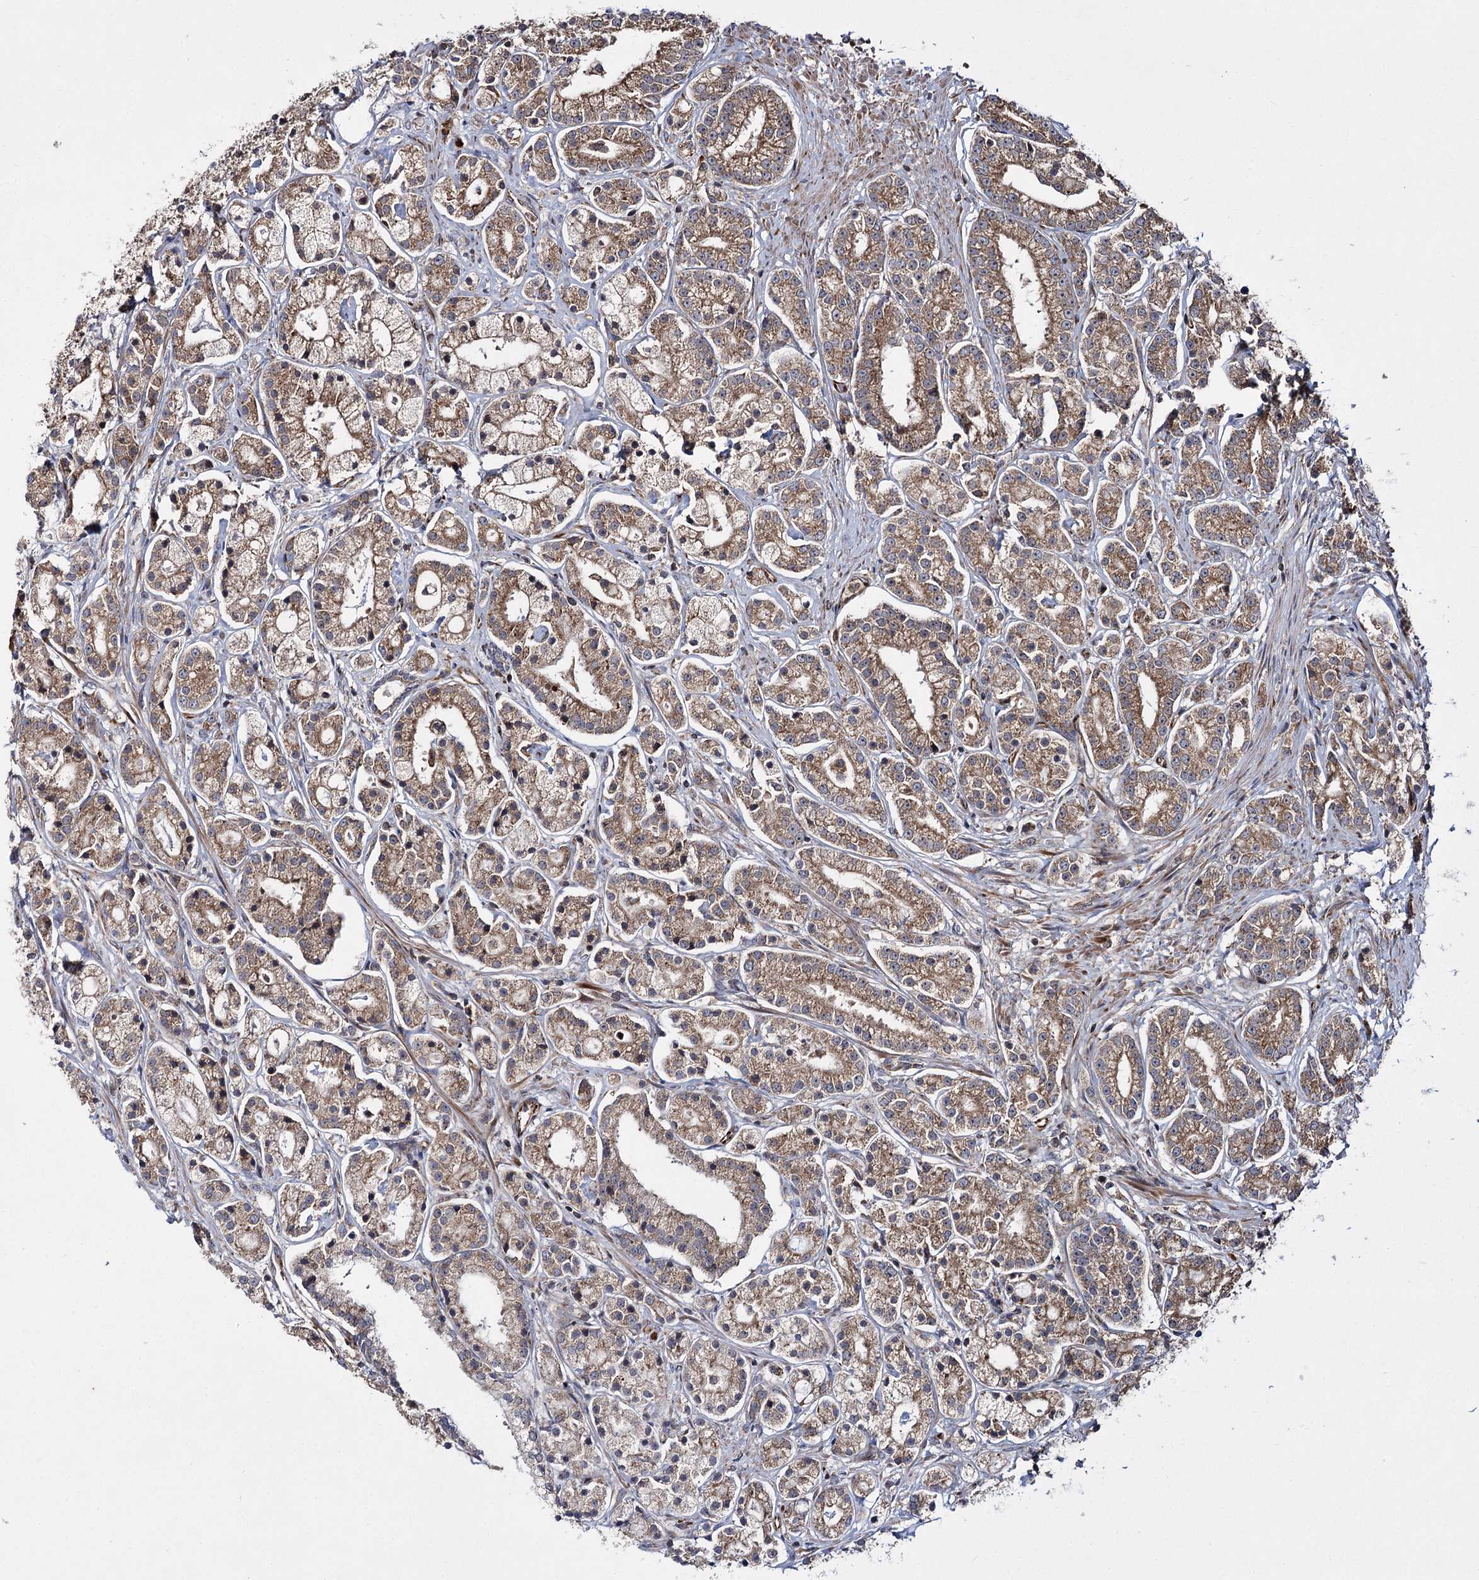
{"staining": {"intensity": "moderate", "quantity": ">75%", "location": "cytoplasmic/membranous"}, "tissue": "prostate cancer", "cell_type": "Tumor cells", "image_type": "cancer", "snomed": [{"axis": "morphology", "description": "Adenocarcinoma, High grade"}, {"axis": "topography", "description": "Prostate"}], "caption": "Immunohistochemical staining of human prostate adenocarcinoma (high-grade) shows moderate cytoplasmic/membranous protein staining in approximately >75% of tumor cells.", "gene": "HECTD2", "patient": {"sex": "male", "age": 69}}